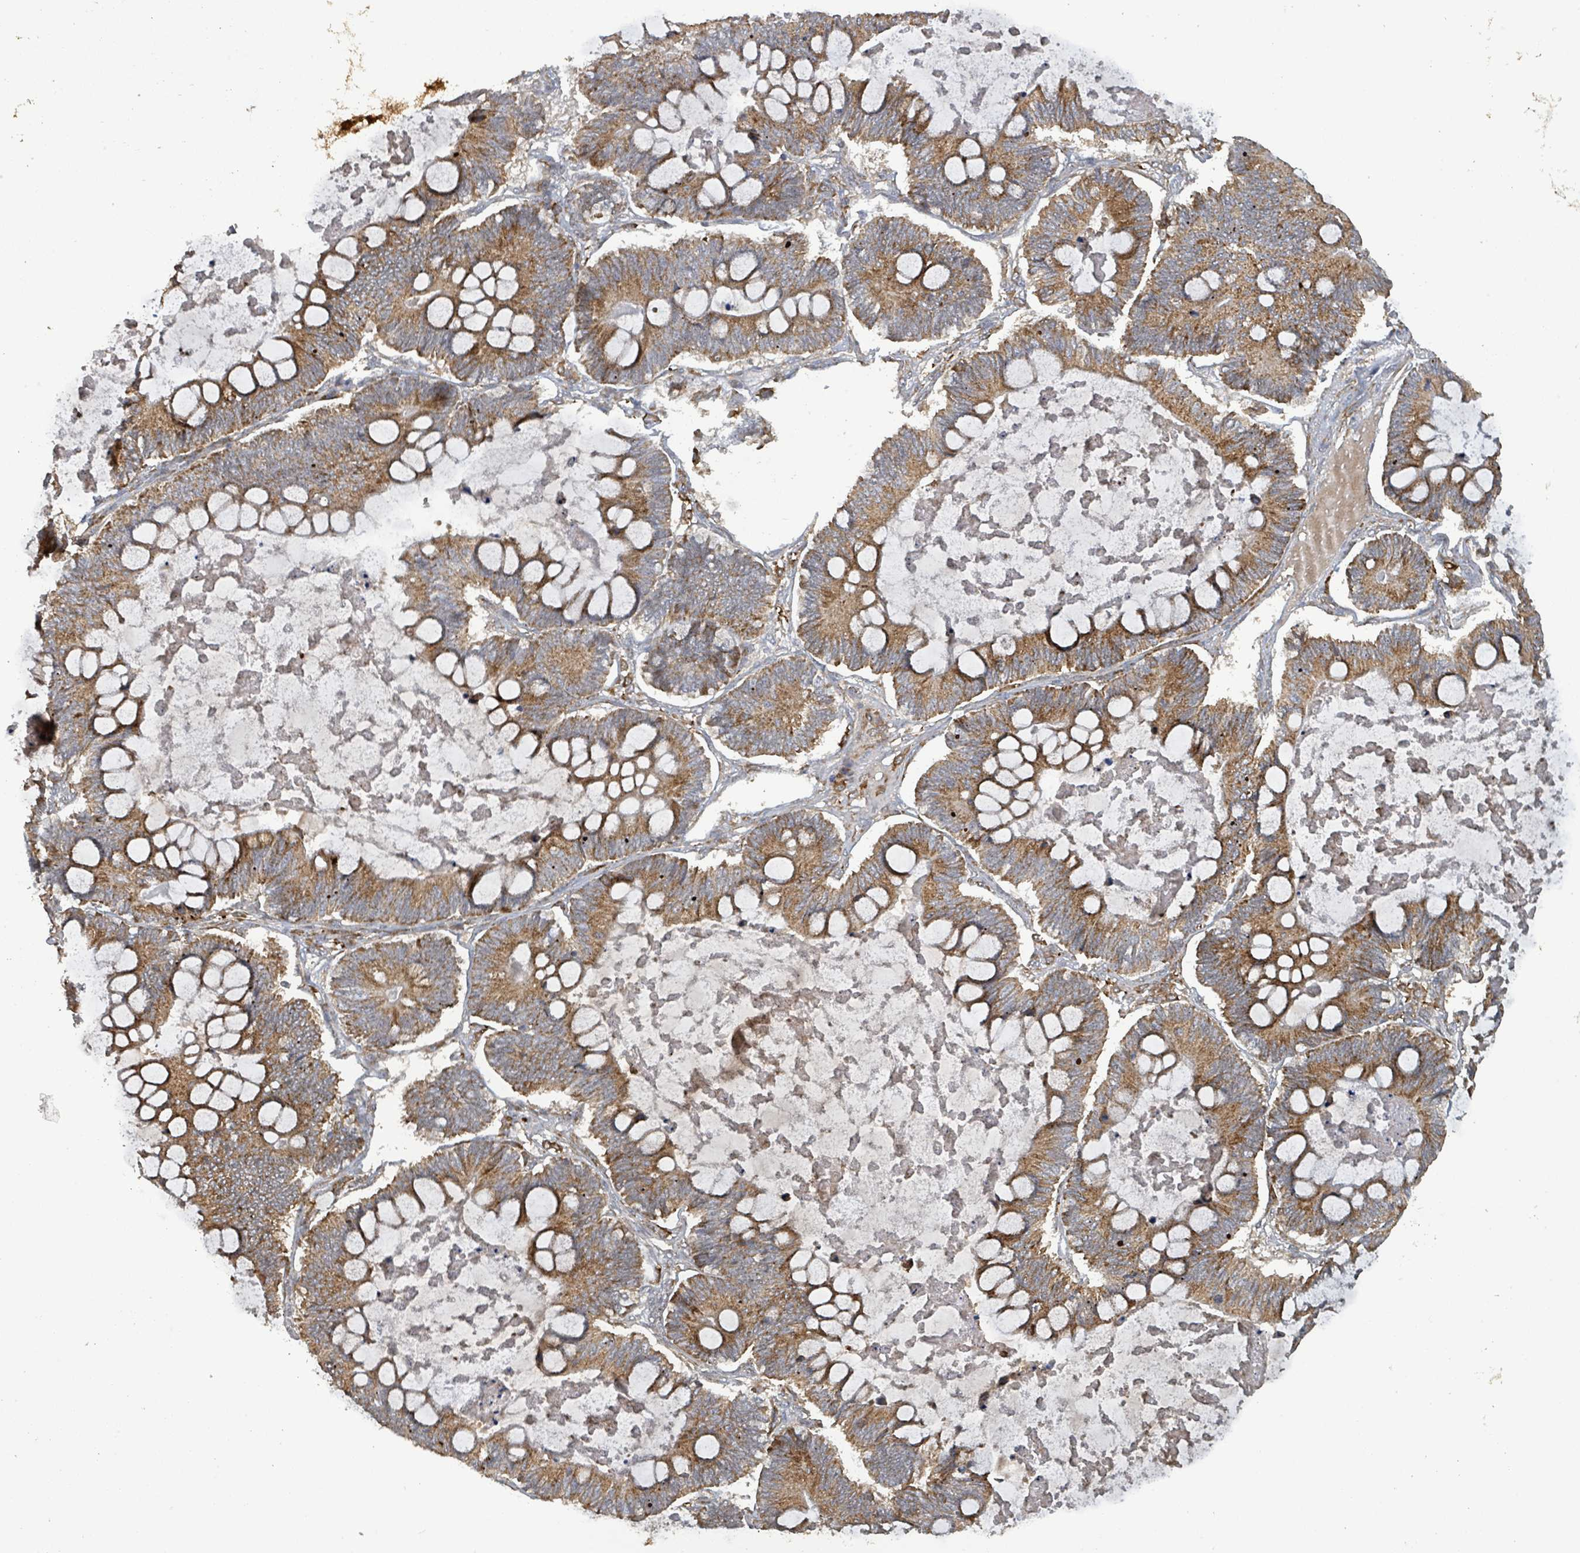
{"staining": {"intensity": "moderate", "quantity": ">75%", "location": "cytoplasmic/membranous"}, "tissue": "ovarian cancer", "cell_type": "Tumor cells", "image_type": "cancer", "snomed": [{"axis": "morphology", "description": "Cystadenocarcinoma, mucinous, NOS"}, {"axis": "topography", "description": "Ovary"}], "caption": "Moderate cytoplasmic/membranous expression is appreciated in about >75% of tumor cells in mucinous cystadenocarcinoma (ovarian).", "gene": "STARD4", "patient": {"sex": "female", "age": 61}}